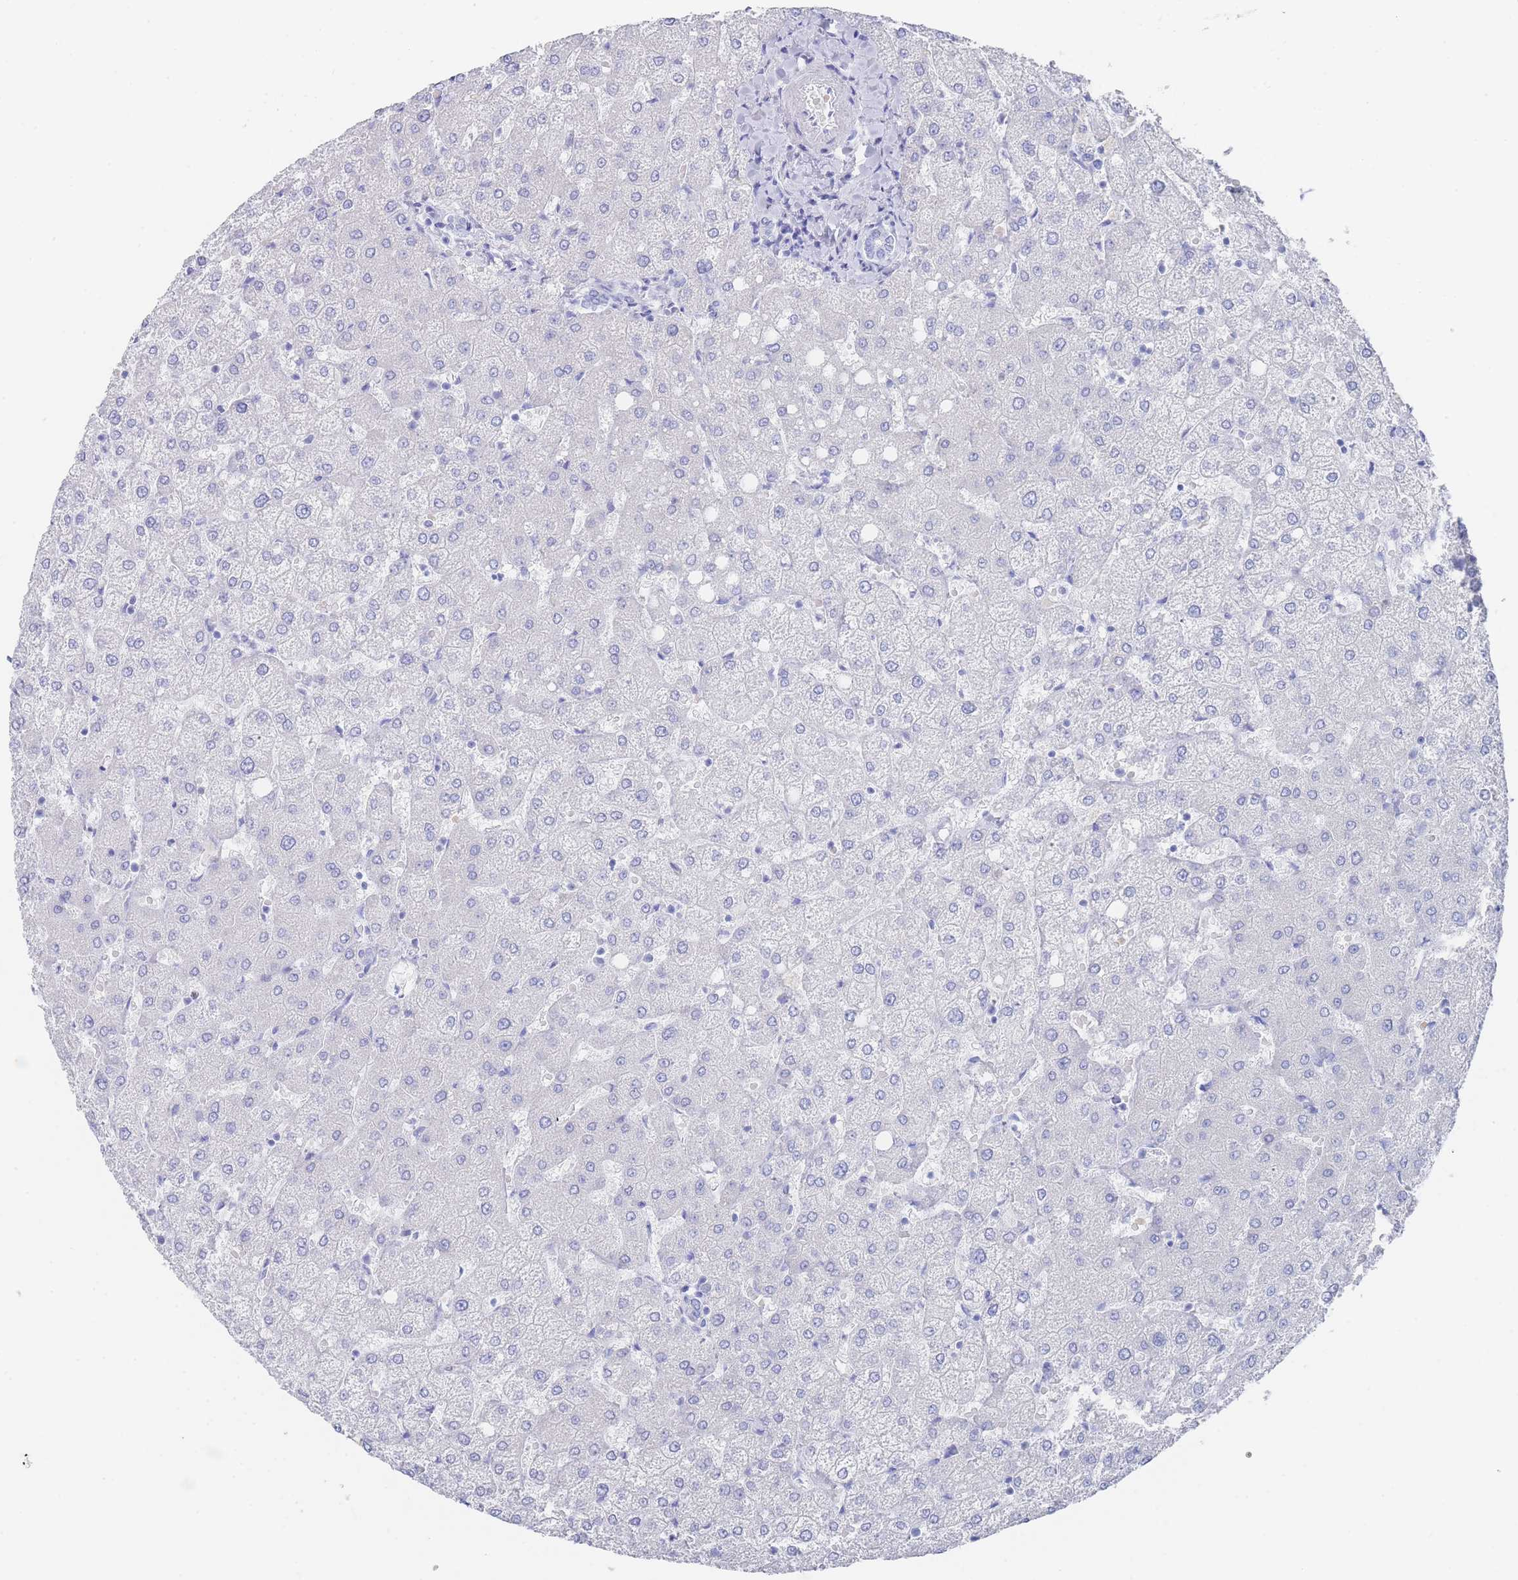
{"staining": {"intensity": "negative", "quantity": "none", "location": "none"}, "tissue": "liver", "cell_type": "Cholangiocytes", "image_type": "normal", "snomed": [{"axis": "morphology", "description": "Normal tissue, NOS"}, {"axis": "topography", "description": "Liver"}], "caption": "IHC photomicrograph of normal liver stained for a protein (brown), which demonstrates no staining in cholangiocytes.", "gene": "LRRC37A2", "patient": {"sex": "female", "age": 54}}